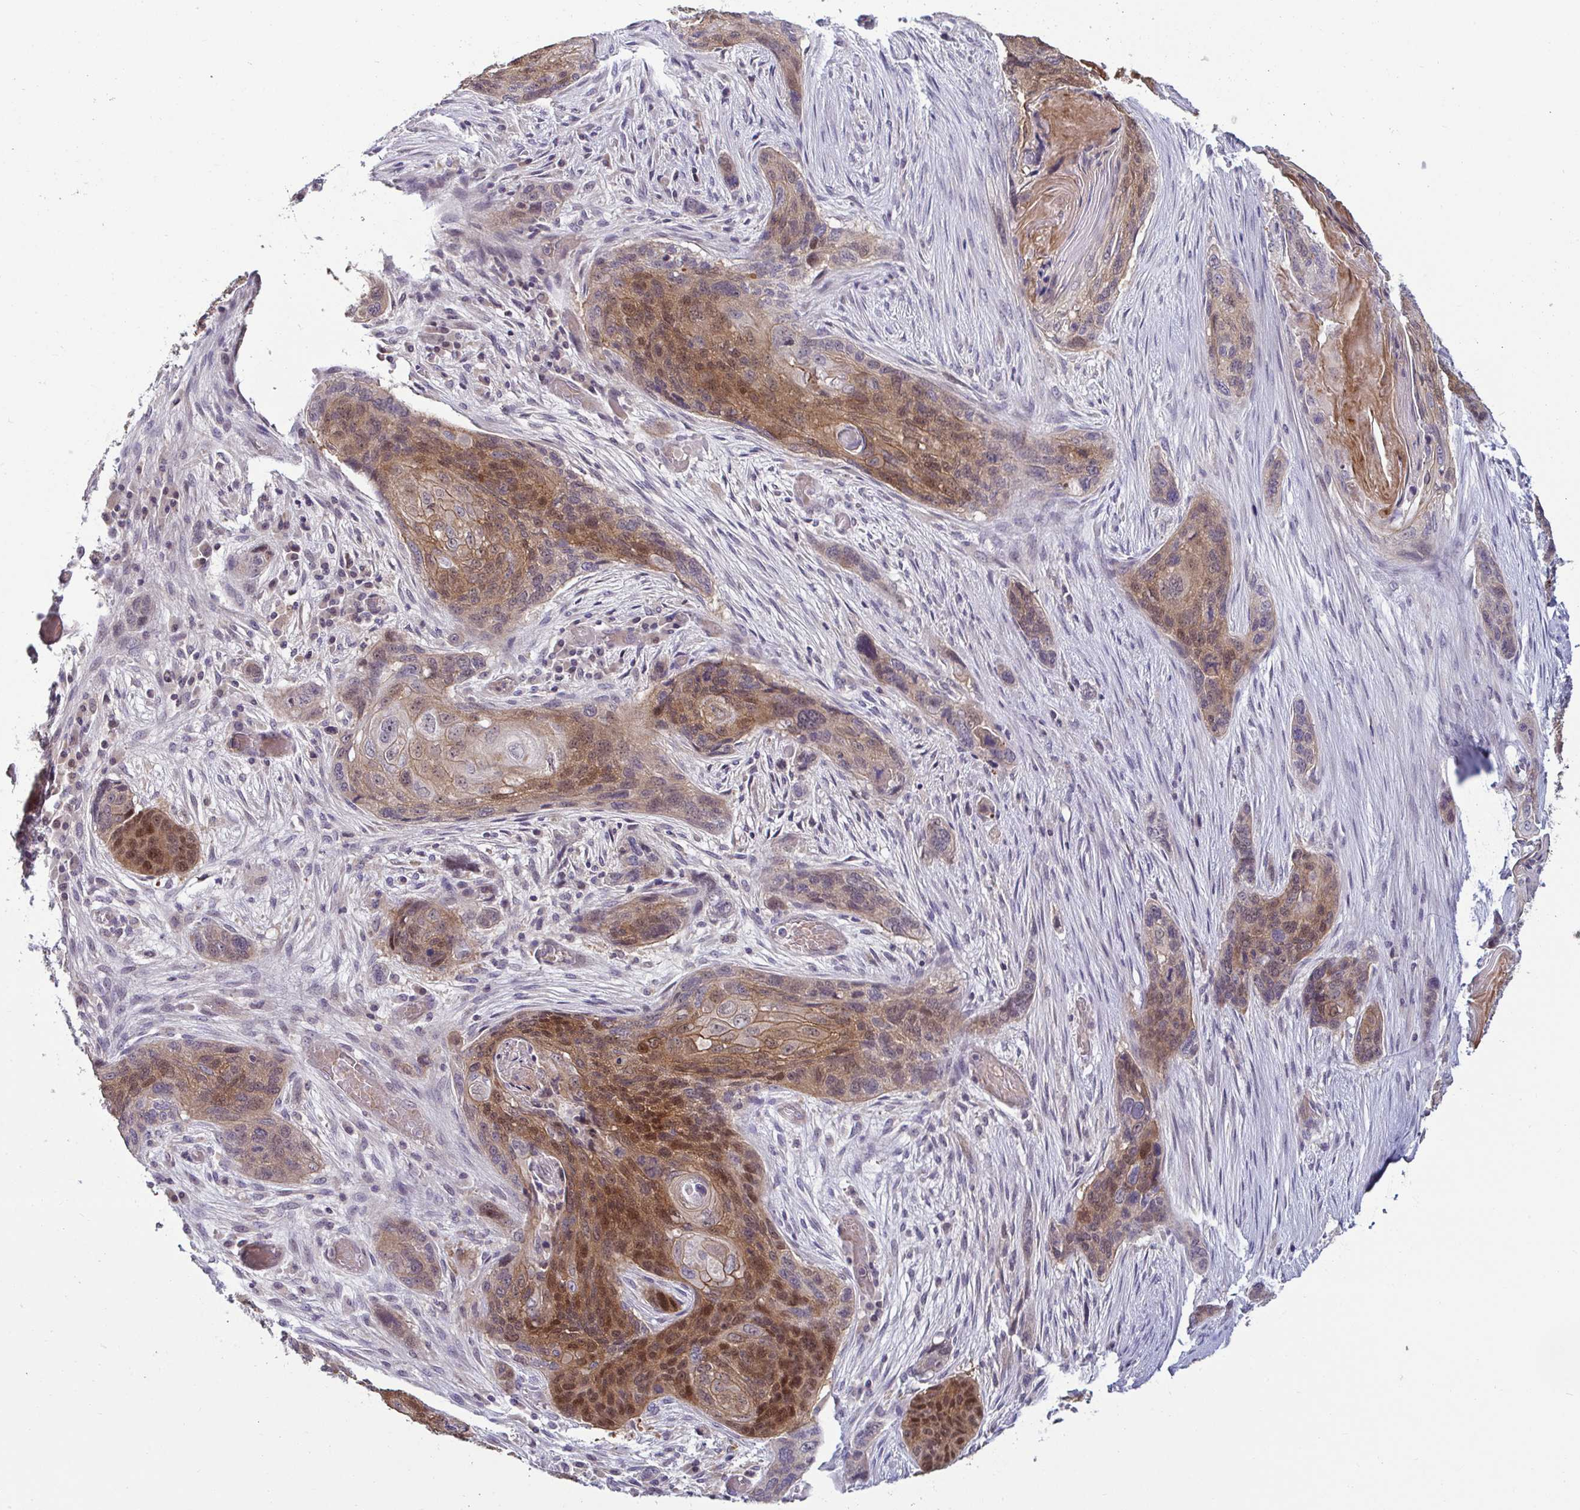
{"staining": {"intensity": "moderate", "quantity": ">75%", "location": "cytoplasmic/membranous,nuclear"}, "tissue": "lung cancer", "cell_type": "Tumor cells", "image_type": "cancer", "snomed": [{"axis": "morphology", "description": "Squamous cell carcinoma, NOS"}, {"axis": "morphology", "description": "Squamous cell carcinoma, metastatic, NOS"}, {"axis": "topography", "description": "Lymph node"}, {"axis": "topography", "description": "Lung"}], "caption": "An immunohistochemistry (IHC) micrograph of neoplastic tissue is shown. Protein staining in brown labels moderate cytoplasmic/membranous and nuclear positivity in lung metastatic squamous cell carcinoma within tumor cells.", "gene": "GSTM1", "patient": {"sex": "male", "age": 41}}